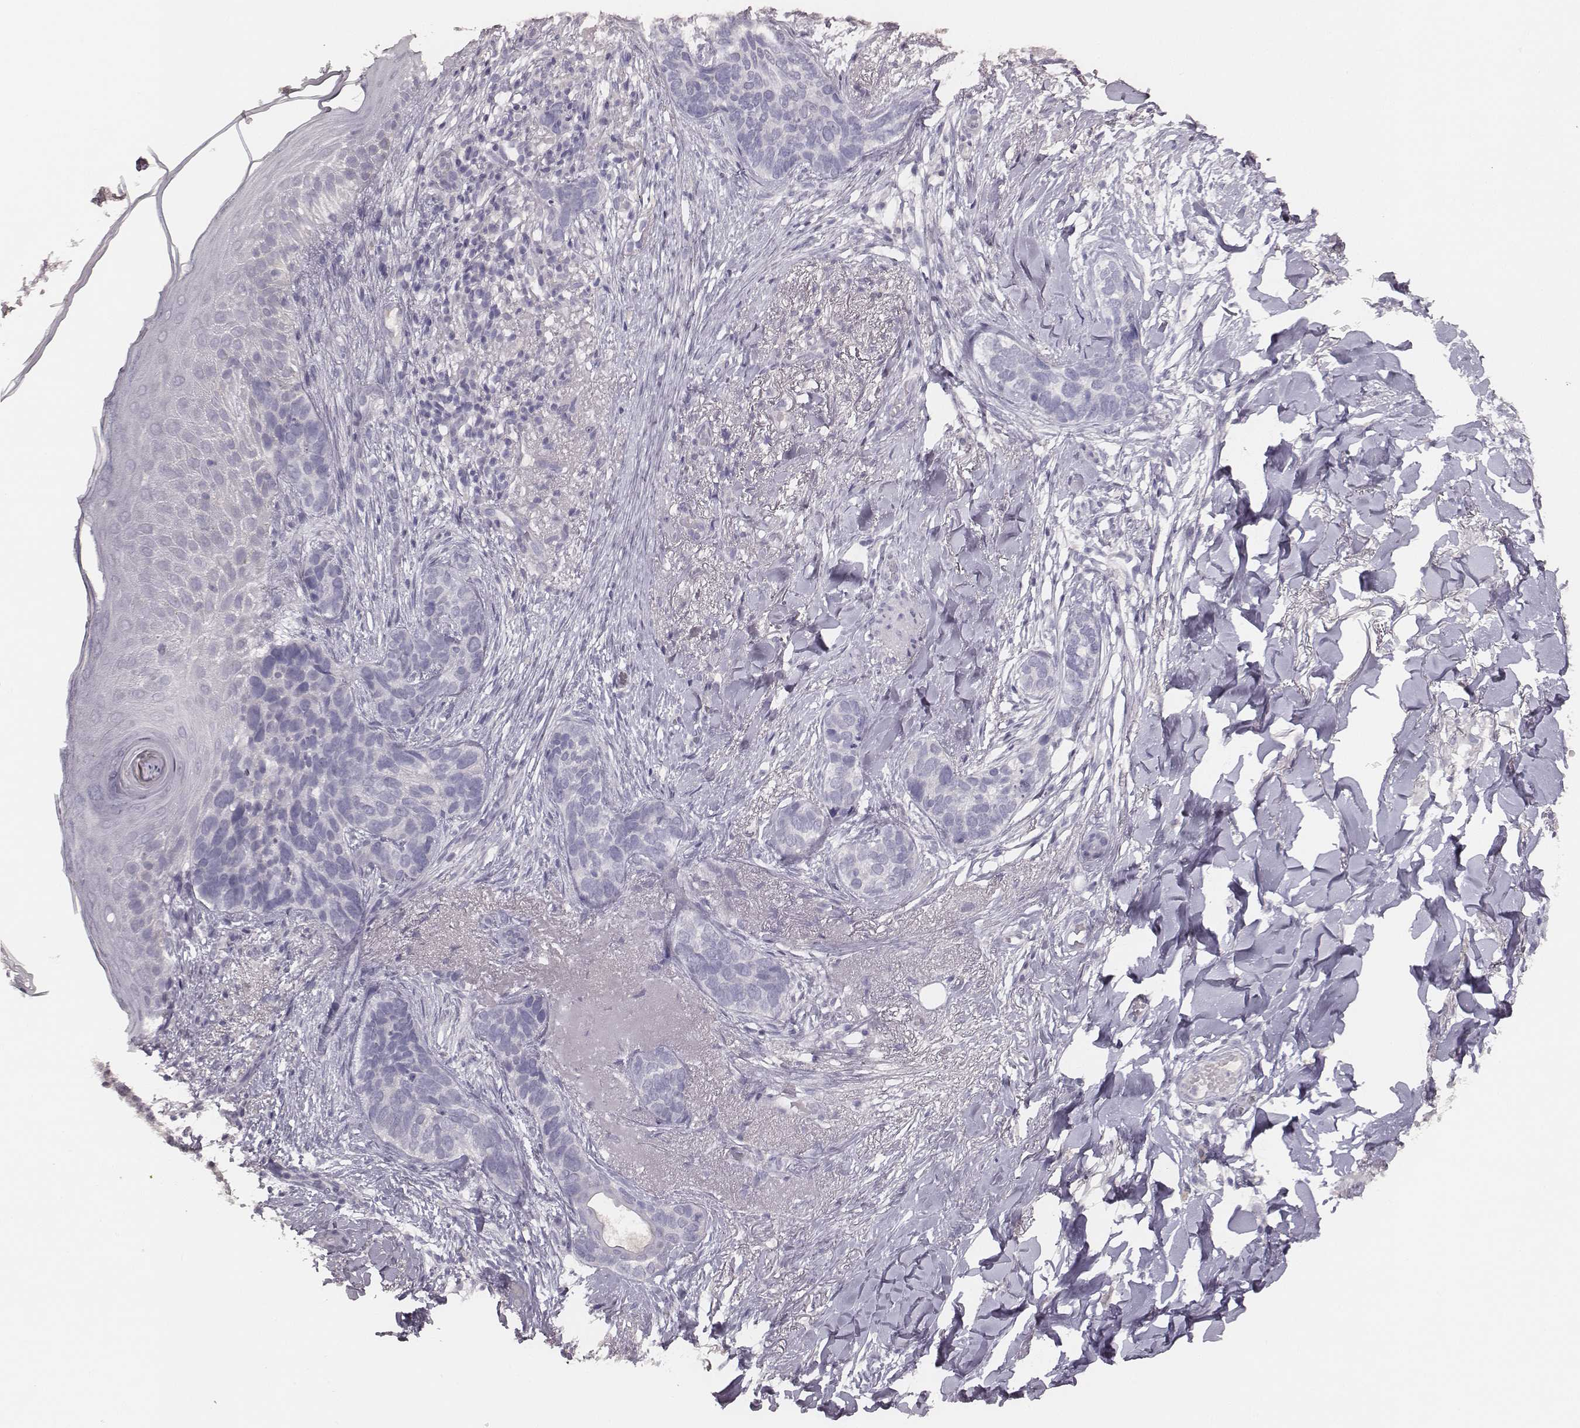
{"staining": {"intensity": "negative", "quantity": "none", "location": "none"}, "tissue": "skin cancer", "cell_type": "Tumor cells", "image_type": "cancer", "snomed": [{"axis": "morphology", "description": "Normal tissue, NOS"}, {"axis": "morphology", "description": "Basal cell carcinoma"}, {"axis": "topography", "description": "Skin"}], "caption": "The micrograph shows no staining of tumor cells in skin cancer.", "gene": "MYH6", "patient": {"sex": "male", "age": 84}}